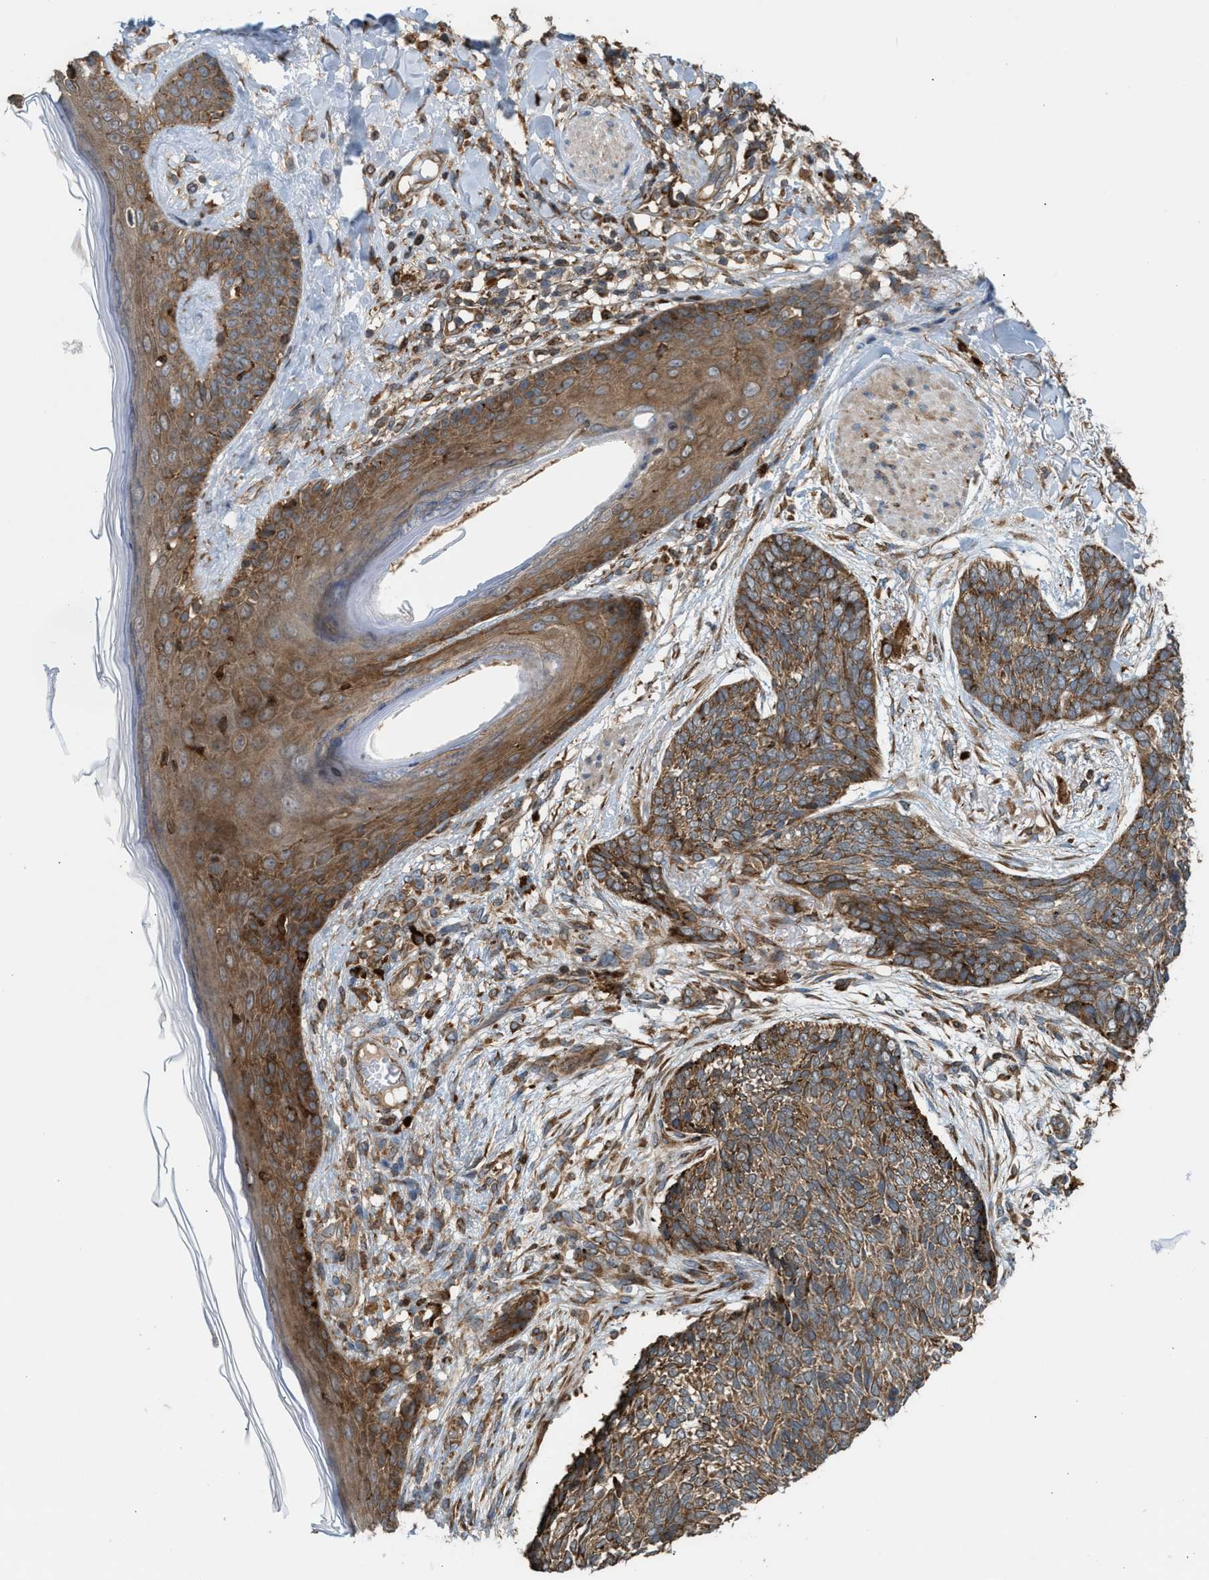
{"staining": {"intensity": "moderate", "quantity": ">75%", "location": "cytoplasmic/membranous"}, "tissue": "skin cancer", "cell_type": "Tumor cells", "image_type": "cancer", "snomed": [{"axis": "morphology", "description": "Basal cell carcinoma"}, {"axis": "topography", "description": "Skin"}], "caption": "Basal cell carcinoma (skin) stained with a protein marker demonstrates moderate staining in tumor cells.", "gene": "BAIAP2L1", "patient": {"sex": "female", "age": 84}}